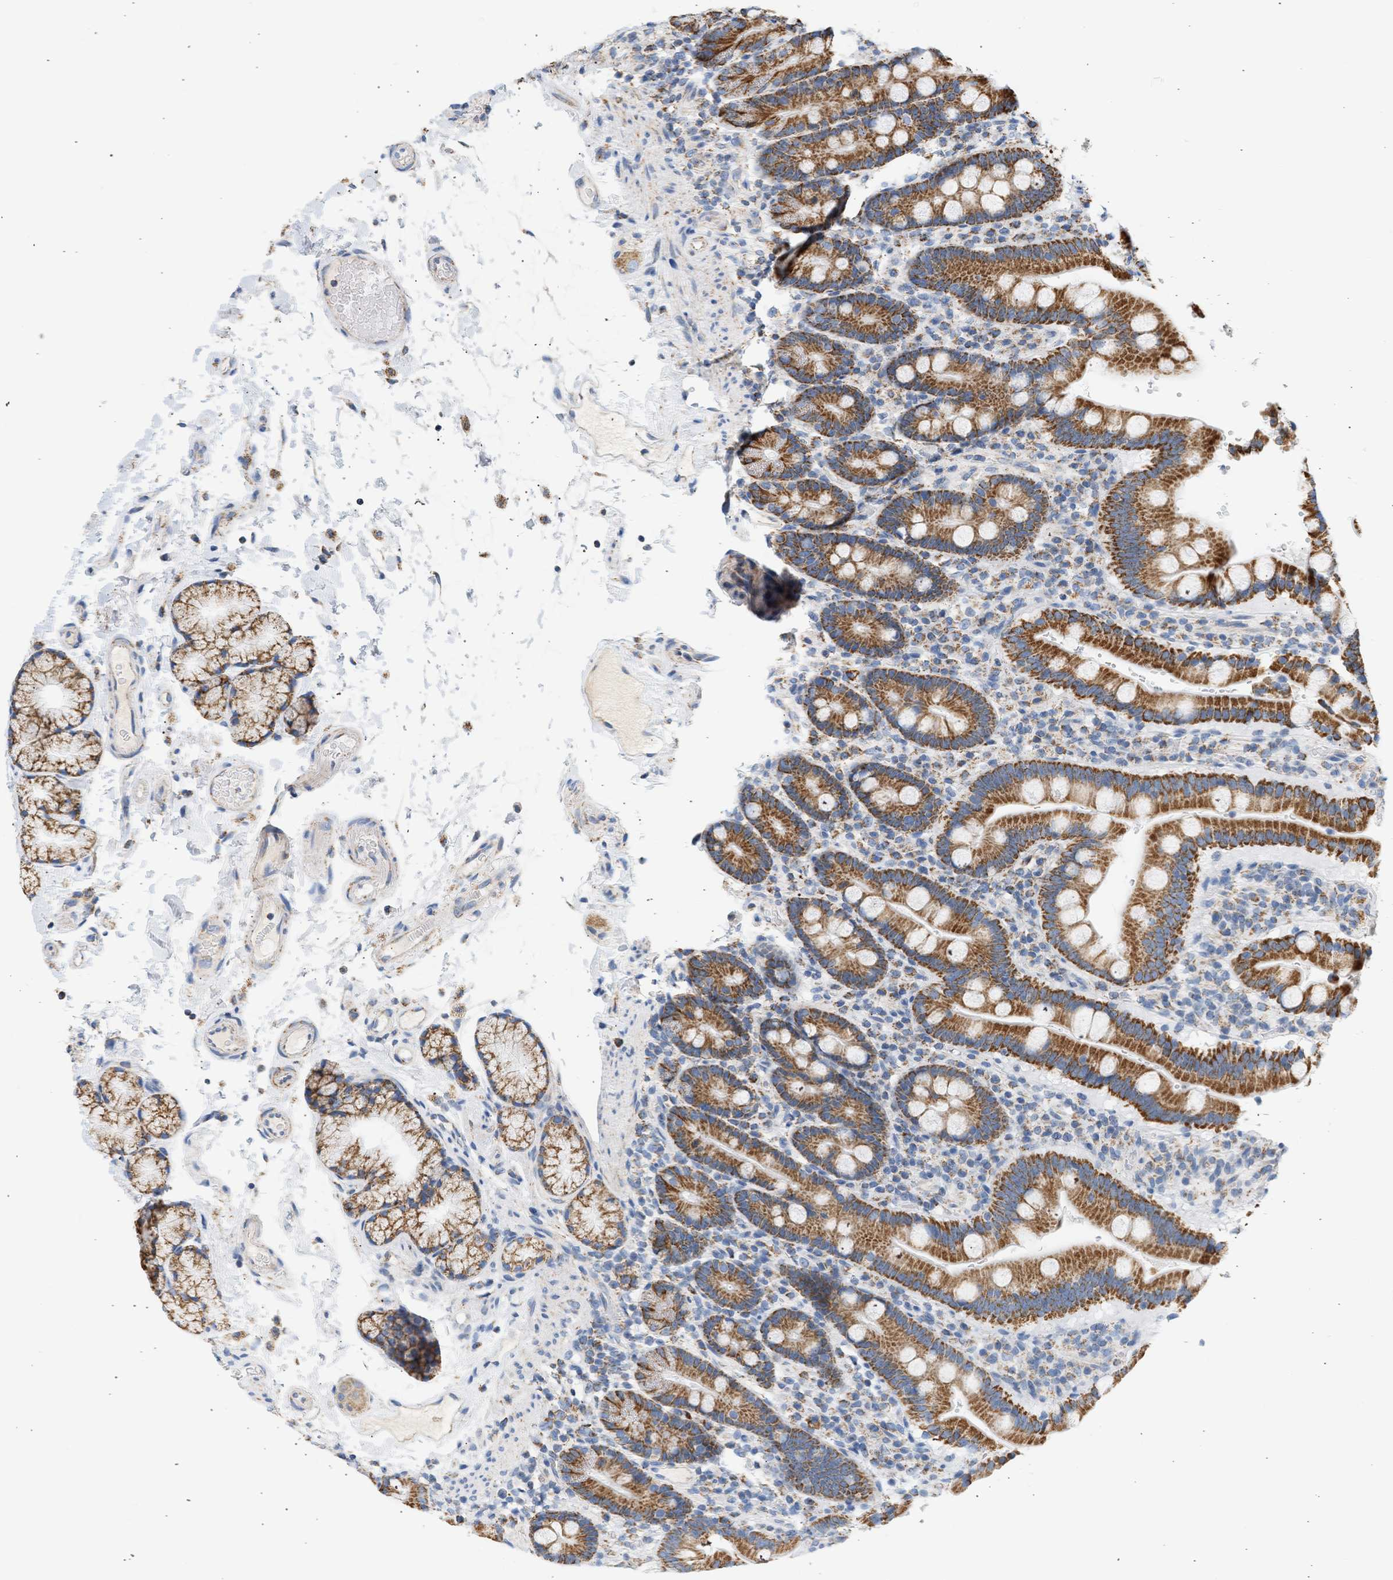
{"staining": {"intensity": "moderate", "quantity": ">75%", "location": "cytoplasmic/membranous"}, "tissue": "duodenum", "cell_type": "Glandular cells", "image_type": "normal", "snomed": [{"axis": "morphology", "description": "Normal tissue, NOS"}, {"axis": "topography", "description": "Small intestine, NOS"}], "caption": "A medium amount of moderate cytoplasmic/membranous positivity is appreciated in approximately >75% of glandular cells in normal duodenum.", "gene": "GRPEL2", "patient": {"sex": "female", "age": 71}}